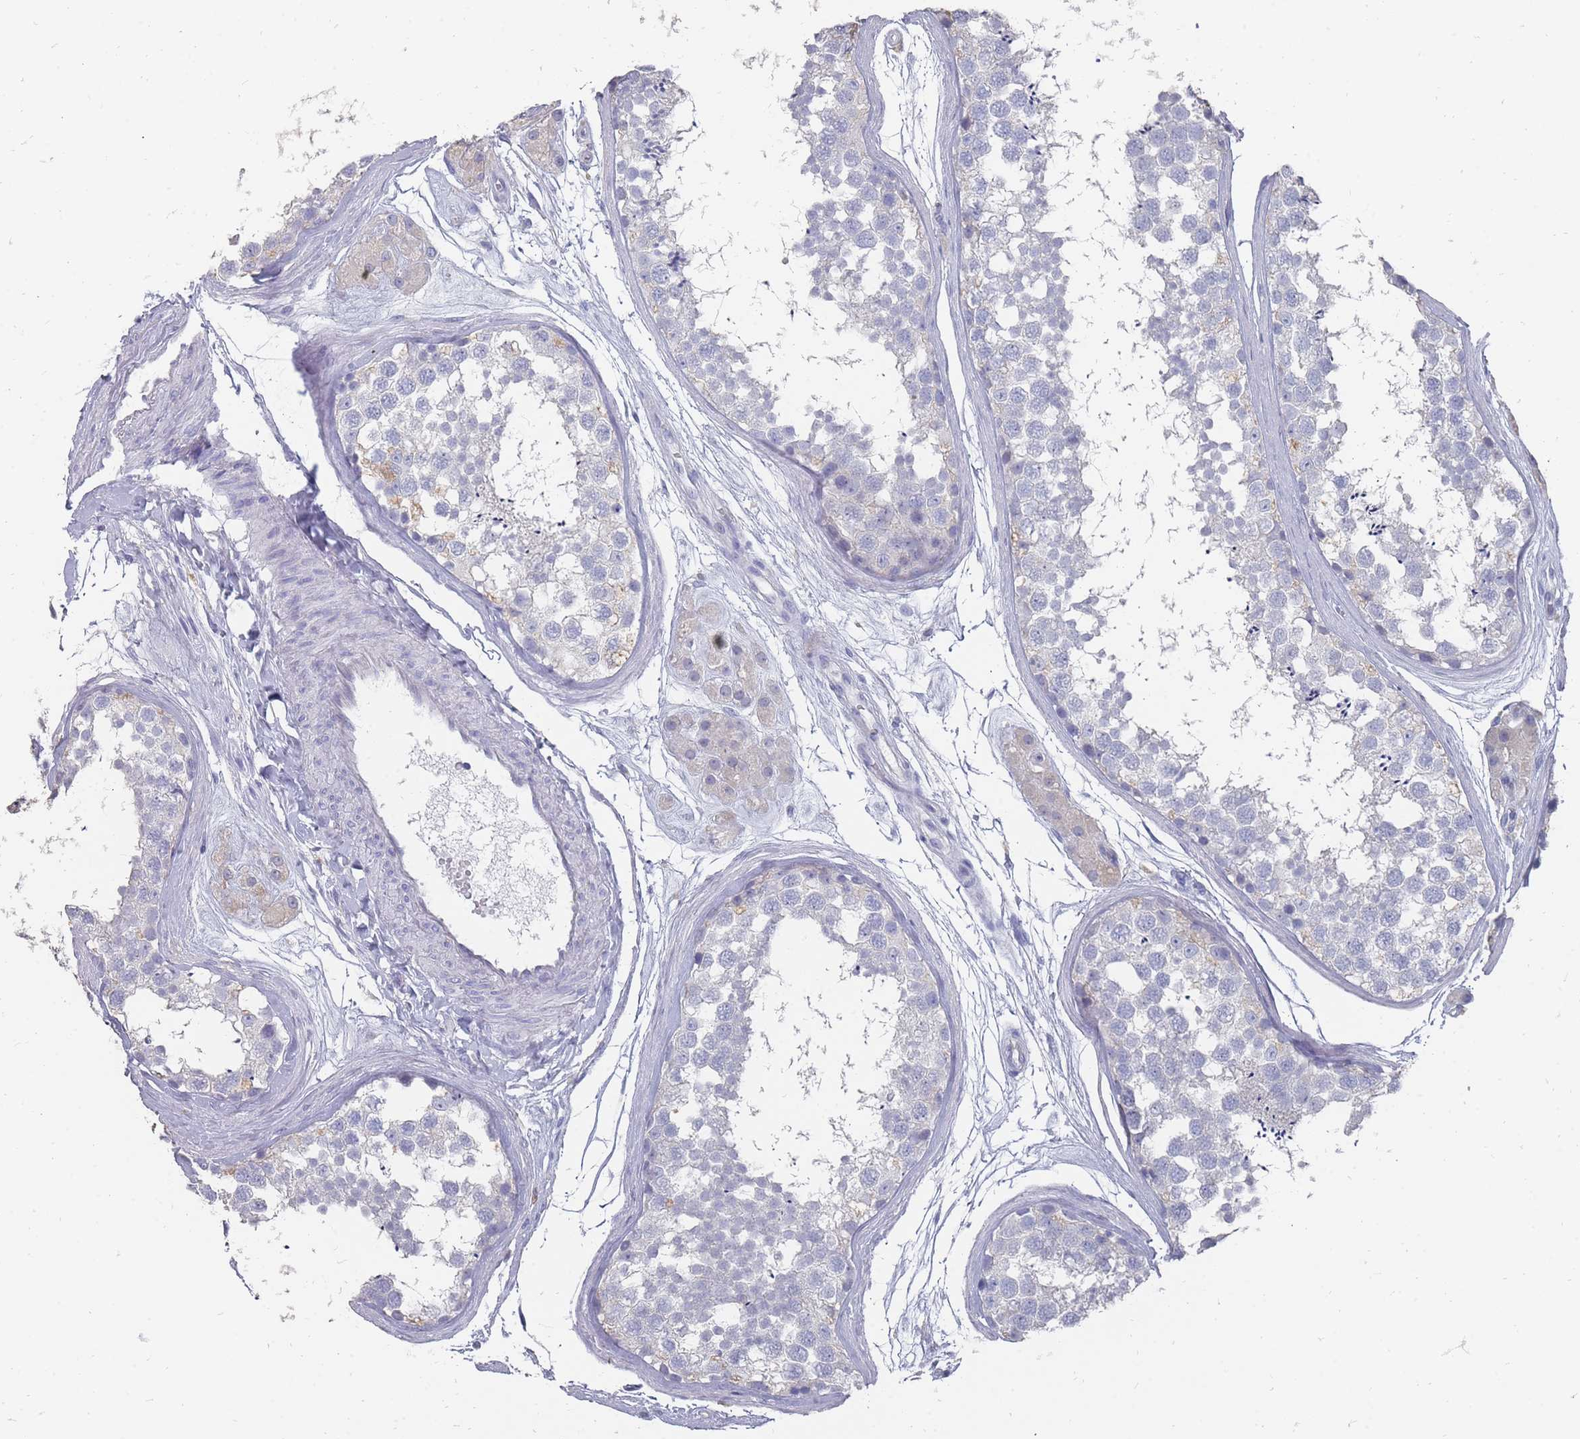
{"staining": {"intensity": "weak", "quantity": "<25%", "location": "cytoplasmic/membranous"}, "tissue": "testis", "cell_type": "Cells in seminiferous ducts", "image_type": "normal", "snomed": [{"axis": "morphology", "description": "Normal tissue, NOS"}, {"axis": "topography", "description": "Testis"}], "caption": "Immunohistochemistry histopathology image of normal testis: testis stained with DAB (3,3'-diaminobenzidine) demonstrates no significant protein positivity in cells in seminiferous ducts. (Immunohistochemistry, brightfield microscopy, high magnification).", "gene": "OTULINL", "patient": {"sex": "male", "age": 56}}